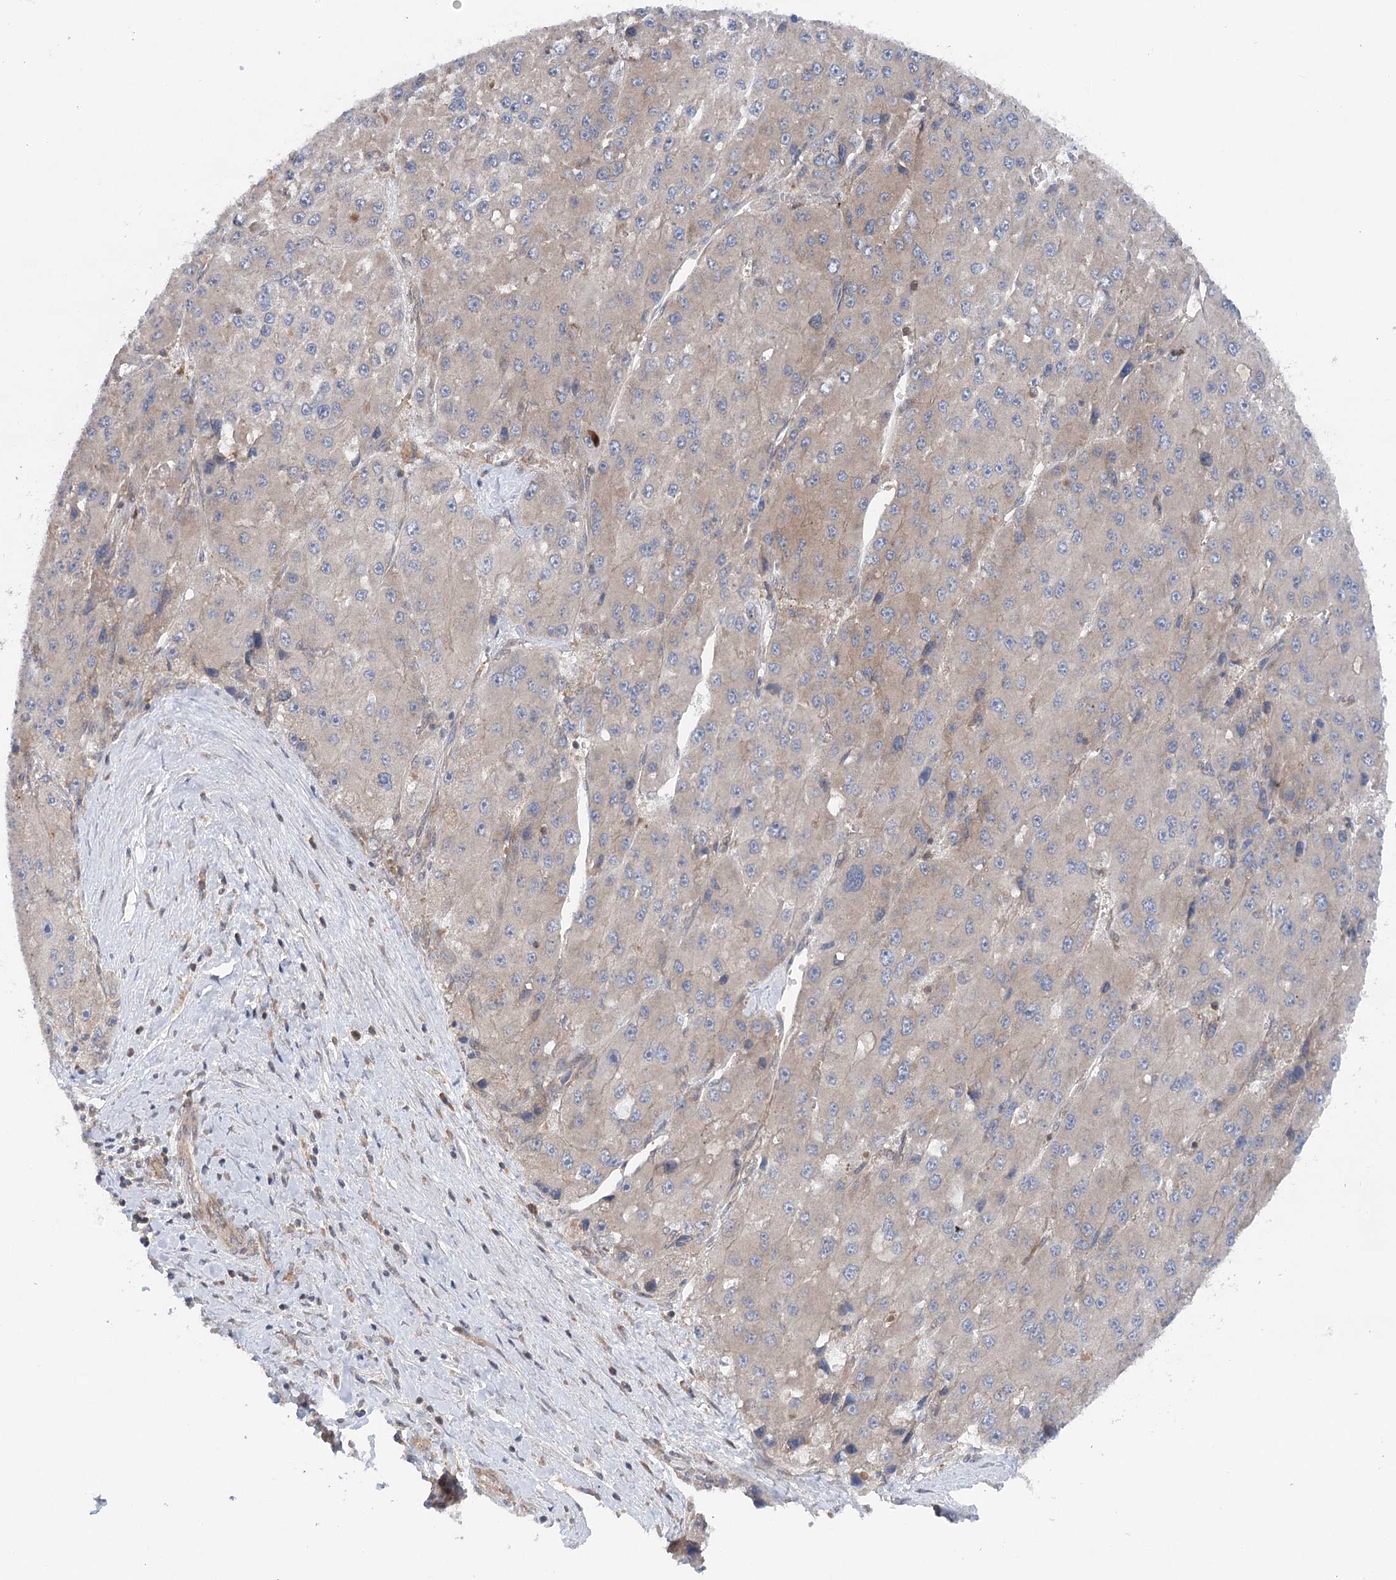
{"staining": {"intensity": "negative", "quantity": "none", "location": "none"}, "tissue": "liver cancer", "cell_type": "Tumor cells", "image_type": "cancer", "snomed": [{"axis": "morphology", "description": "Carcinoma, Hepatocellular, NOS"}, {"axis": "topography", "description": "Liver"}], "caption": "Hepatocellular carcinoma (liver) stained for a protein using immunohistochemistry (IHC) displays no expression tumor cells.", "gene": "PPP1R21", "patient": {"sex": "female", "age": 73}}